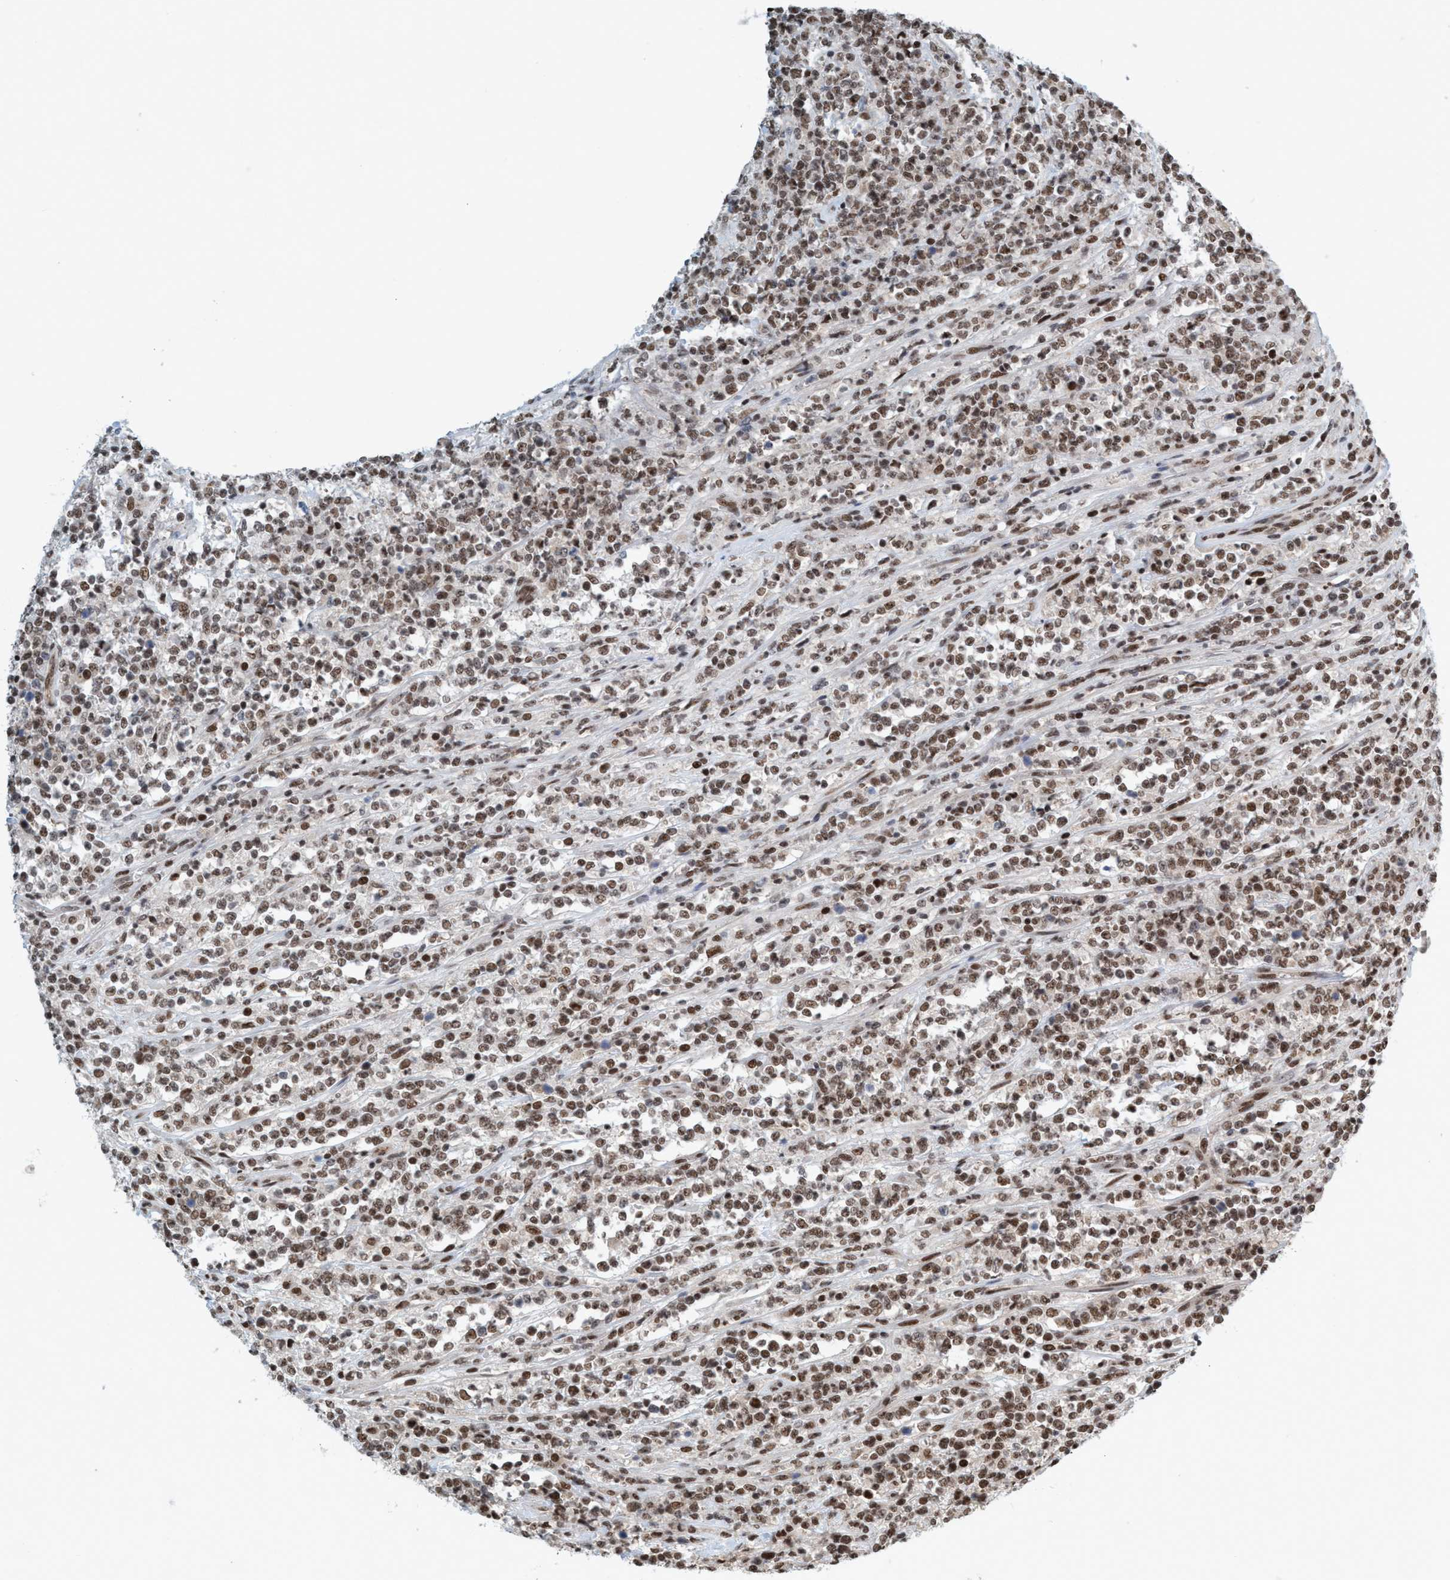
{"staining": {"intensity": "moderate", "quantity": ">75%", "location": "nuclear"}, "tissue": "lymphoma", "cell_type": "Tumor cells", "image_type": "cancer", "snomed": [{"axis": "morphology", "description": "Malignant lymphoma, non-Hodgkin's type, High grade"}, {"axis": "topography", "description": "Soft tissue"}], "caption": "Immunohistochemistry (IHC) micrograph of human lymphoma stained for a protein (brown), which reveals medium levels of moderate nuclear expression in approximately >75% of tumor cells.", "gene": "SMCR8", "patient": {"sex": "male", "age": 18}}